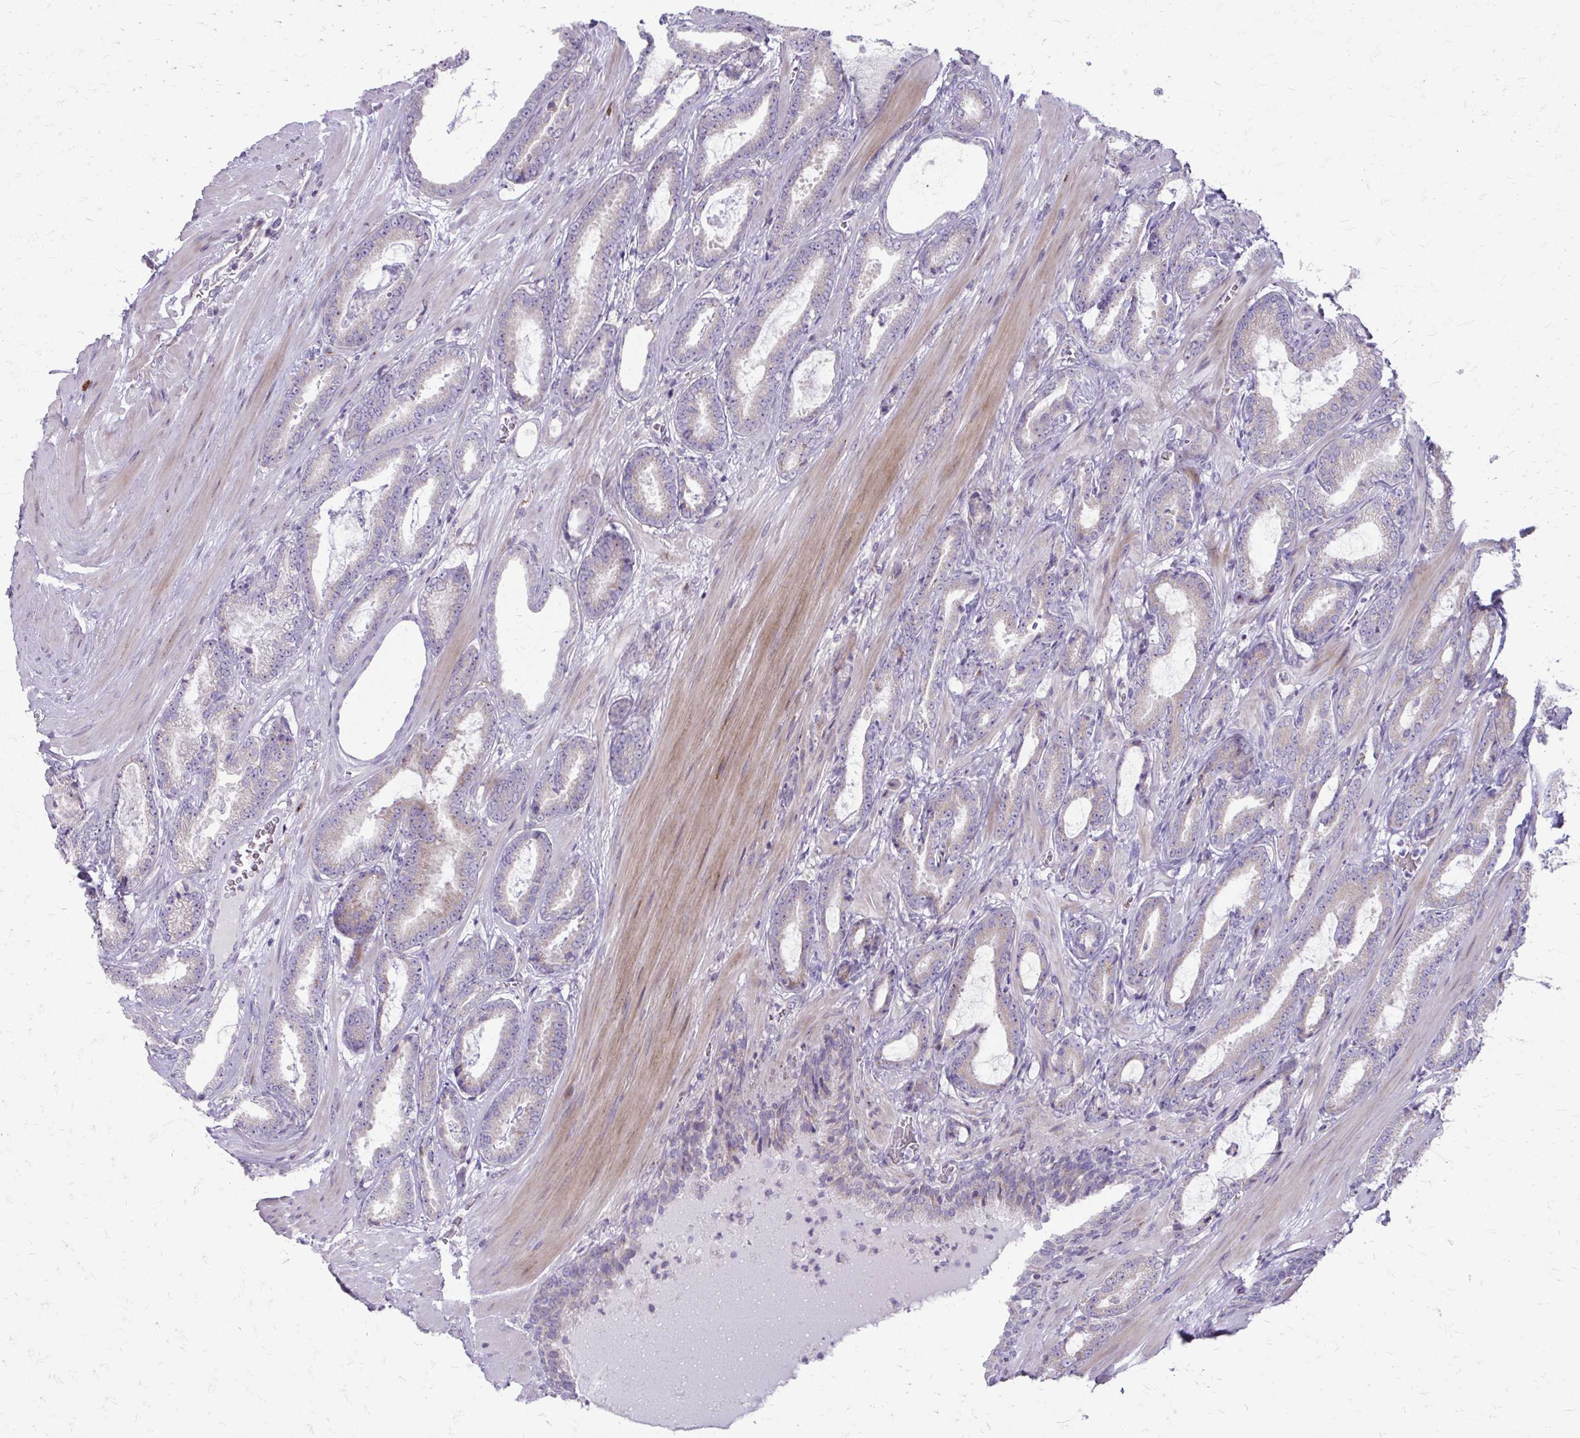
{"staining": {"intensity": "weak", "quantity": "<25%", "location": "cytoplasmic/membranous"}, "tissue": "prostate cancer", "cell_type": "Tumor cells", "image_type": "cancer", "snomed": [{"axis": "morphology", "description": "Adenocarcinoma, High grade"}, {"axis": "topography", "description": "Prostate"}], "caption": "This is an immunohistochemistry (IHC) micrograph of prostate cancer (adenocarcinoma (high-grade)). There is no staining in tumor cells.", "gene": "FUNDC2", "patient": {"sex": "male", "age": 64}}